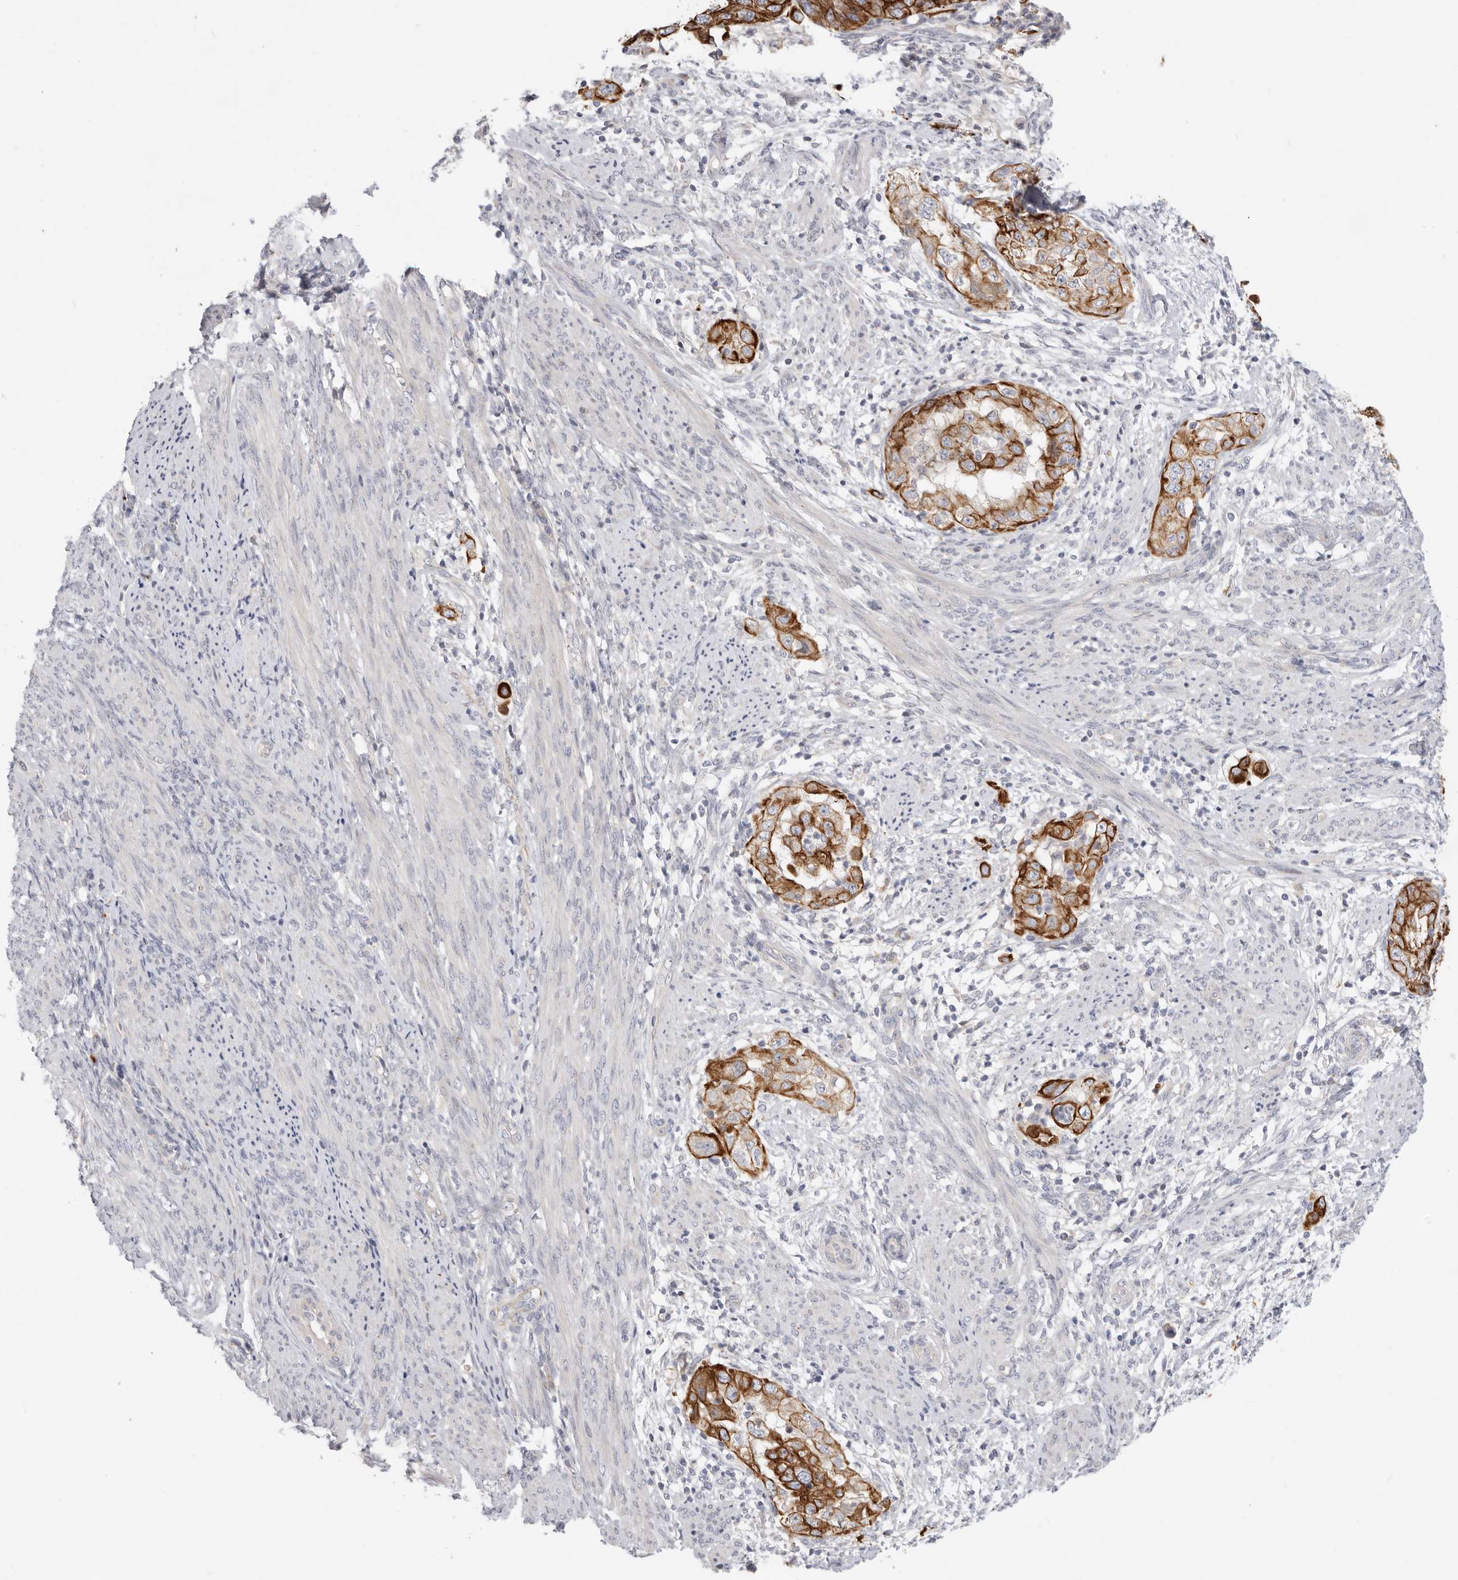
{"staining": {"intensity": "strong", "quantity": ">75%", "location": "cytoplasmic/membranous"}, "tissue": "endometrial cancer", "cell_type": "Tumor cells", "image_type": "cancer", "snomed": [{"axis": "morphology", "description": "Adenocarcinoma, NOS"}, {"axis": "topography", "description": "Endometrium"}], "caption": "The immunohistochemical stain labels strong cytoplasmic/membranous staining in tumor cells of endometrial cancer tissue.", "gene": "USH1C", "patient": {"sex": "female", "age": 85}}